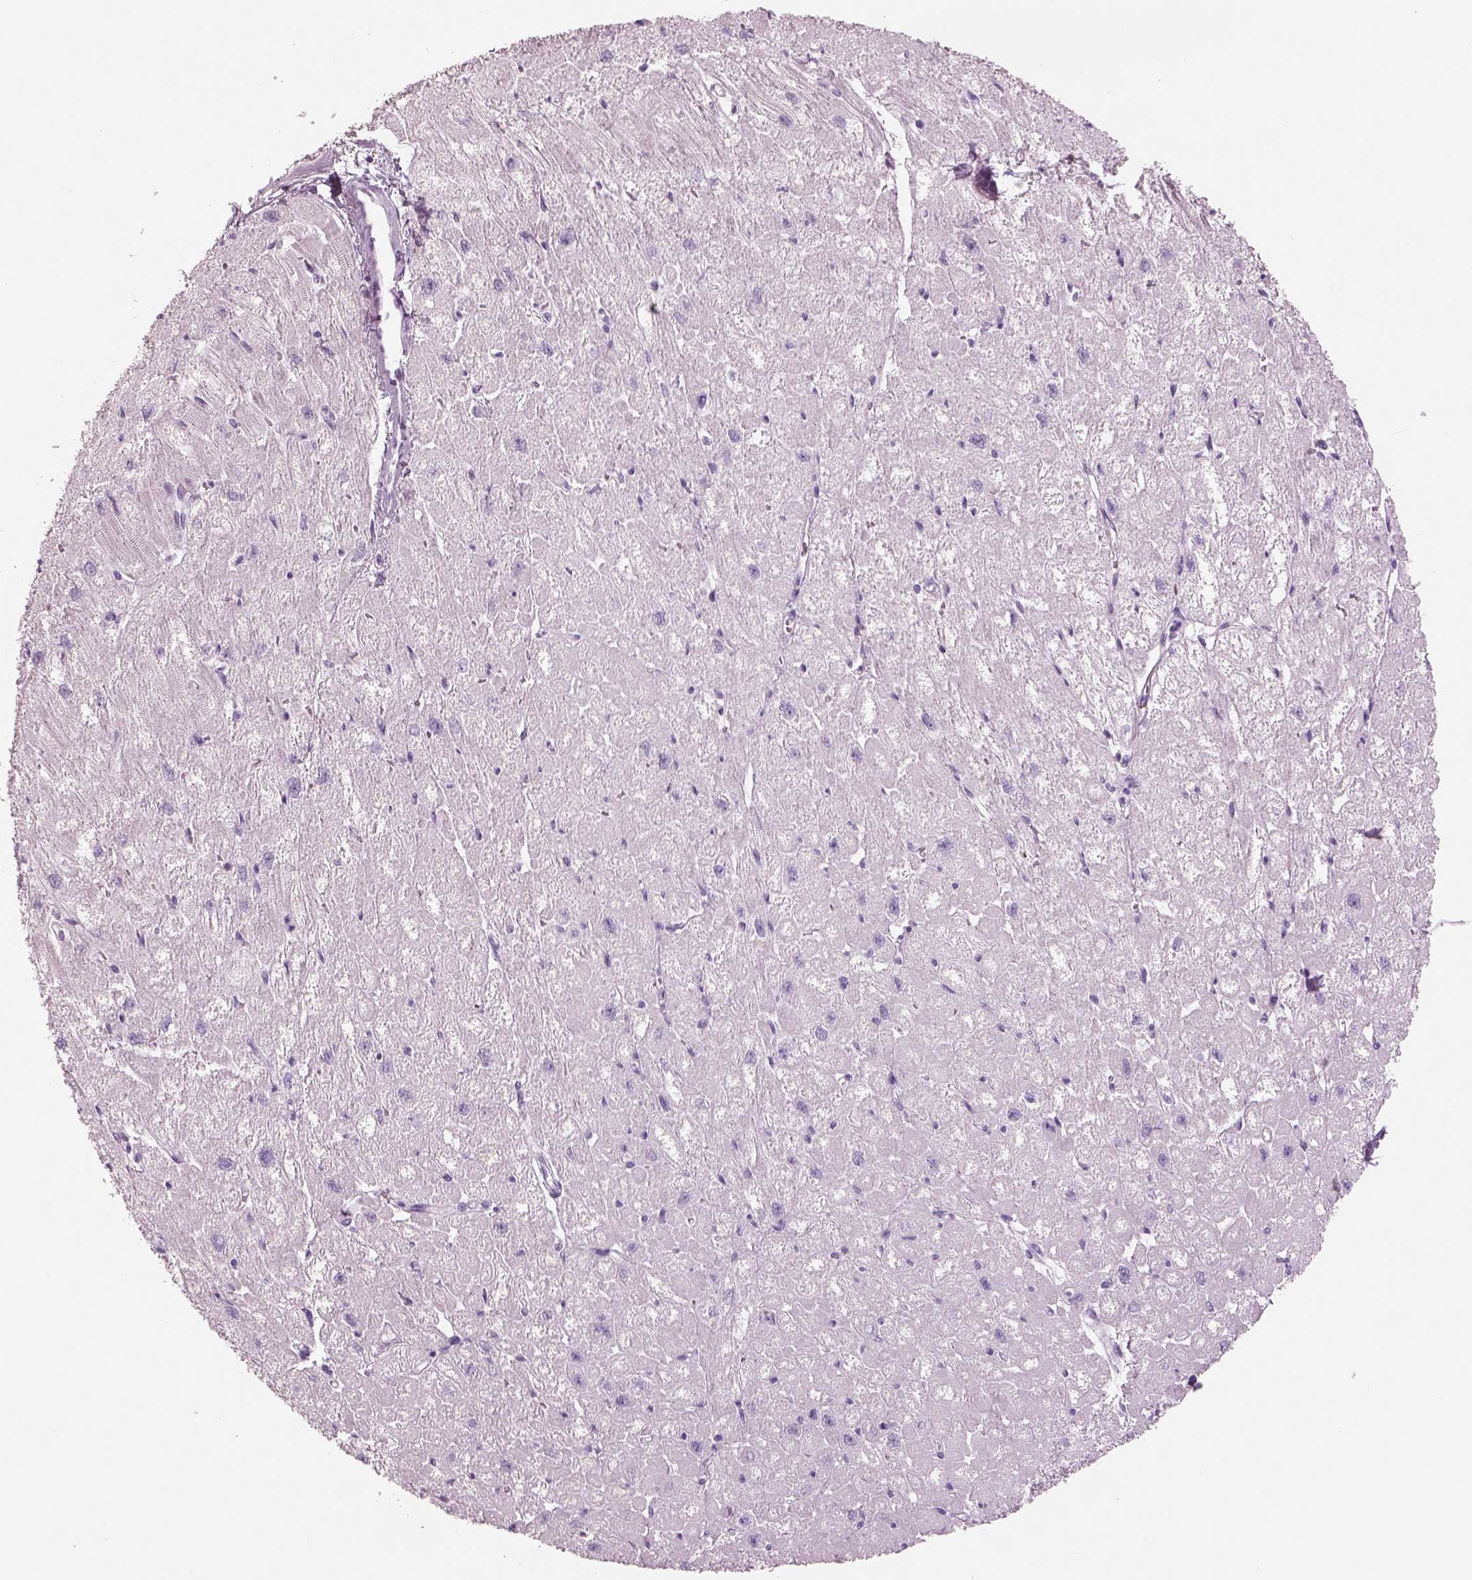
{"staining": {"intensity": "negative", "quantity": "none", "location": "none"}, "tissue": "heart muscle", "cell_type": "Cardiomyocytes", "image_type": "normal", "snomed": [{"axis": "morphology", "description": "Normal tissue, NOS"}, {"axis": "topography", "description": "Heart"}], "caption": "Human heart muscle stained for a protein using IHC exhibits no expression in cardiomyocytes.", "gene": "RHO", "patient": {"sex": "male", "age": 61}}